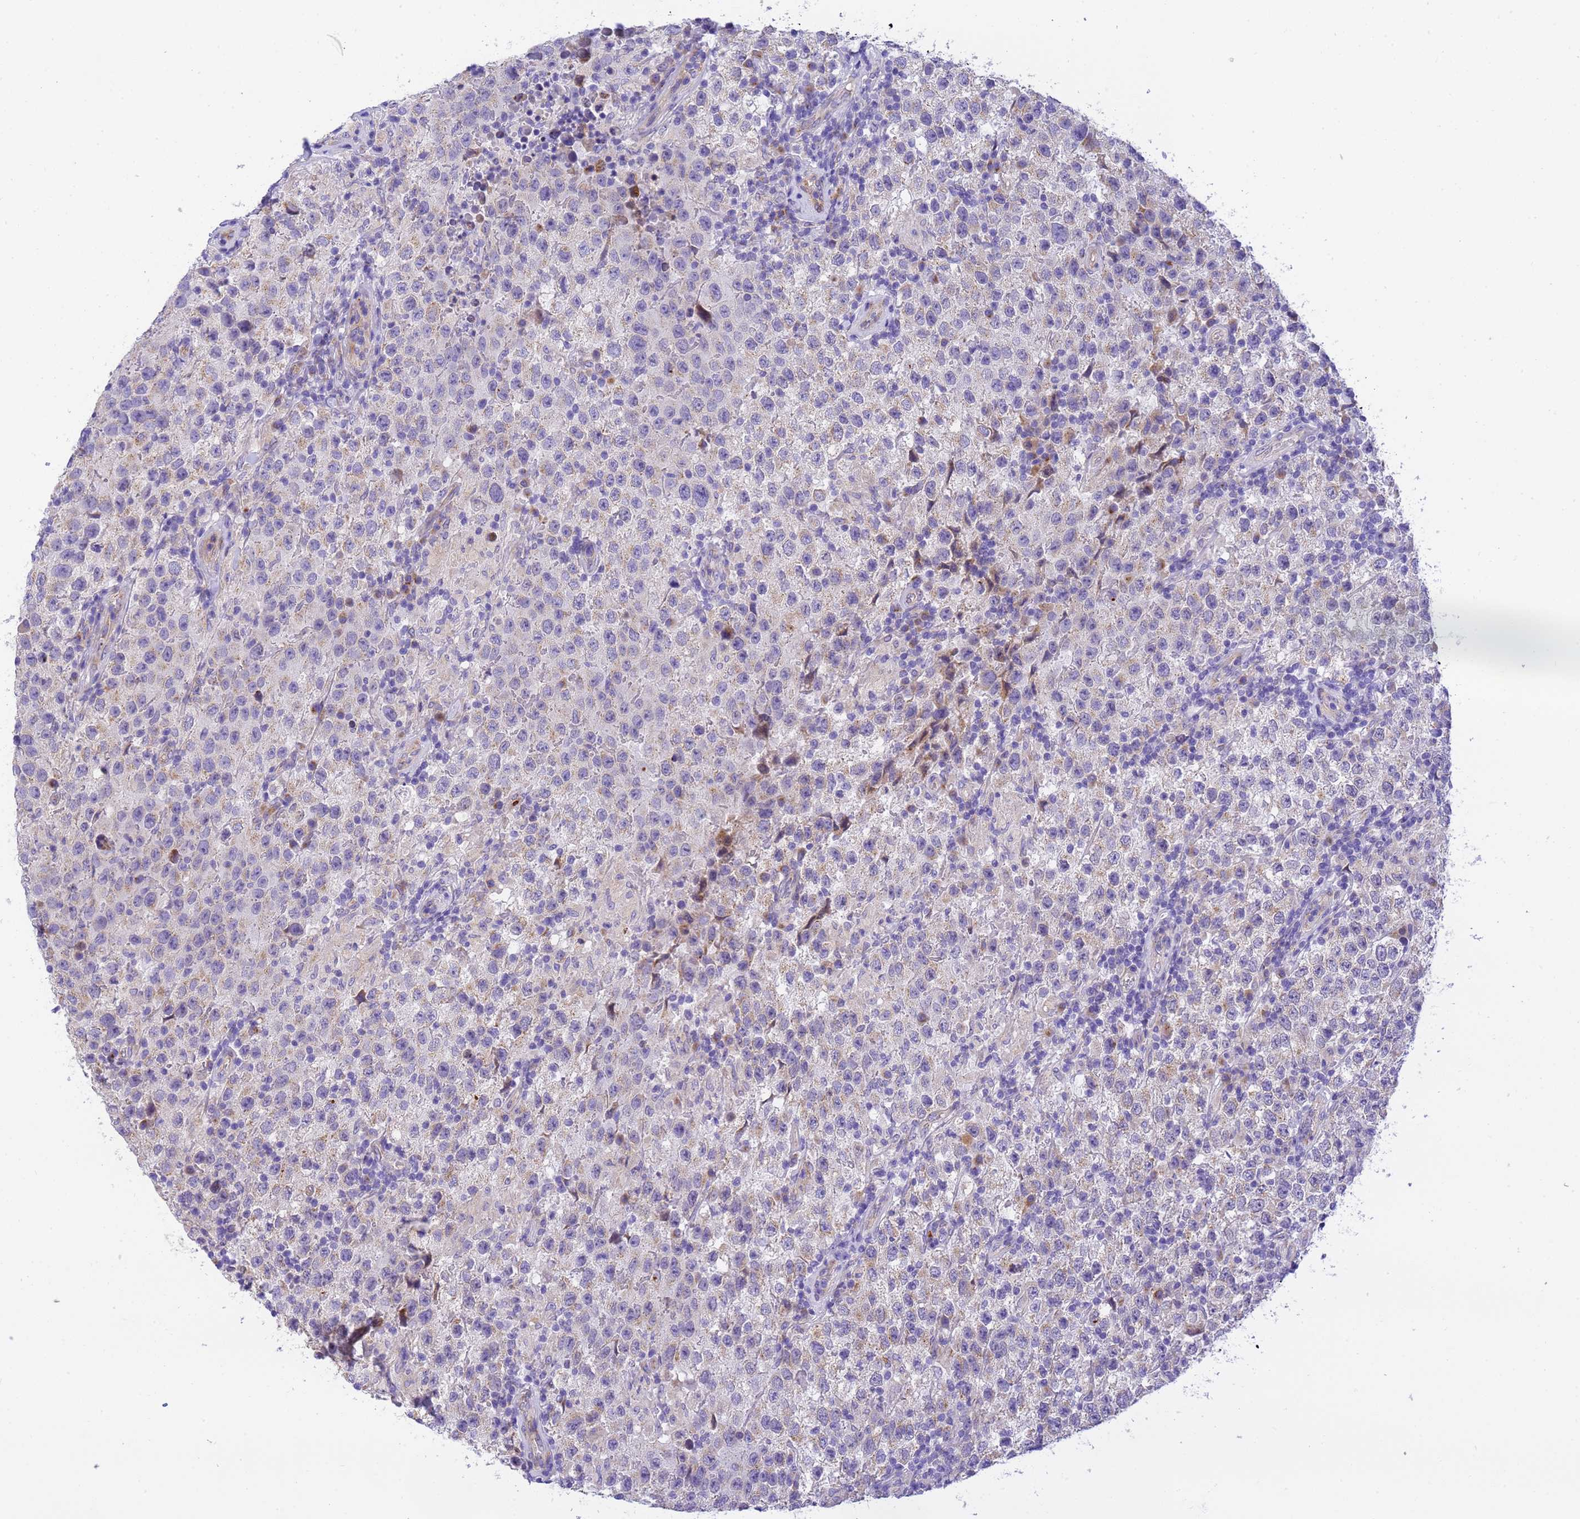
{"staining": {"intensity": "weak", "quantity": "<25%", "location": "cytoplasmic/membranous"}, "tissue": "testis cancer", "cell_type": "Tumor cells", "image_type": "cancer", "snomed": [{"axis": "morphology", "description": "Seminoma, NOS"}, {"axis": "morphology", "description": "Carcinoma, Embryonal, NOS"}, {"axis": "topography", "description": "Testis"}], "caption": "Immunohistochemistry (IHC) image of human testis cancer (embryonal carcinoma) stained for a protein (brown), which exhibits no expression in tumor cells.", "gene": "RHBDD3", "patient": {"sex": "male", "age": 41}}